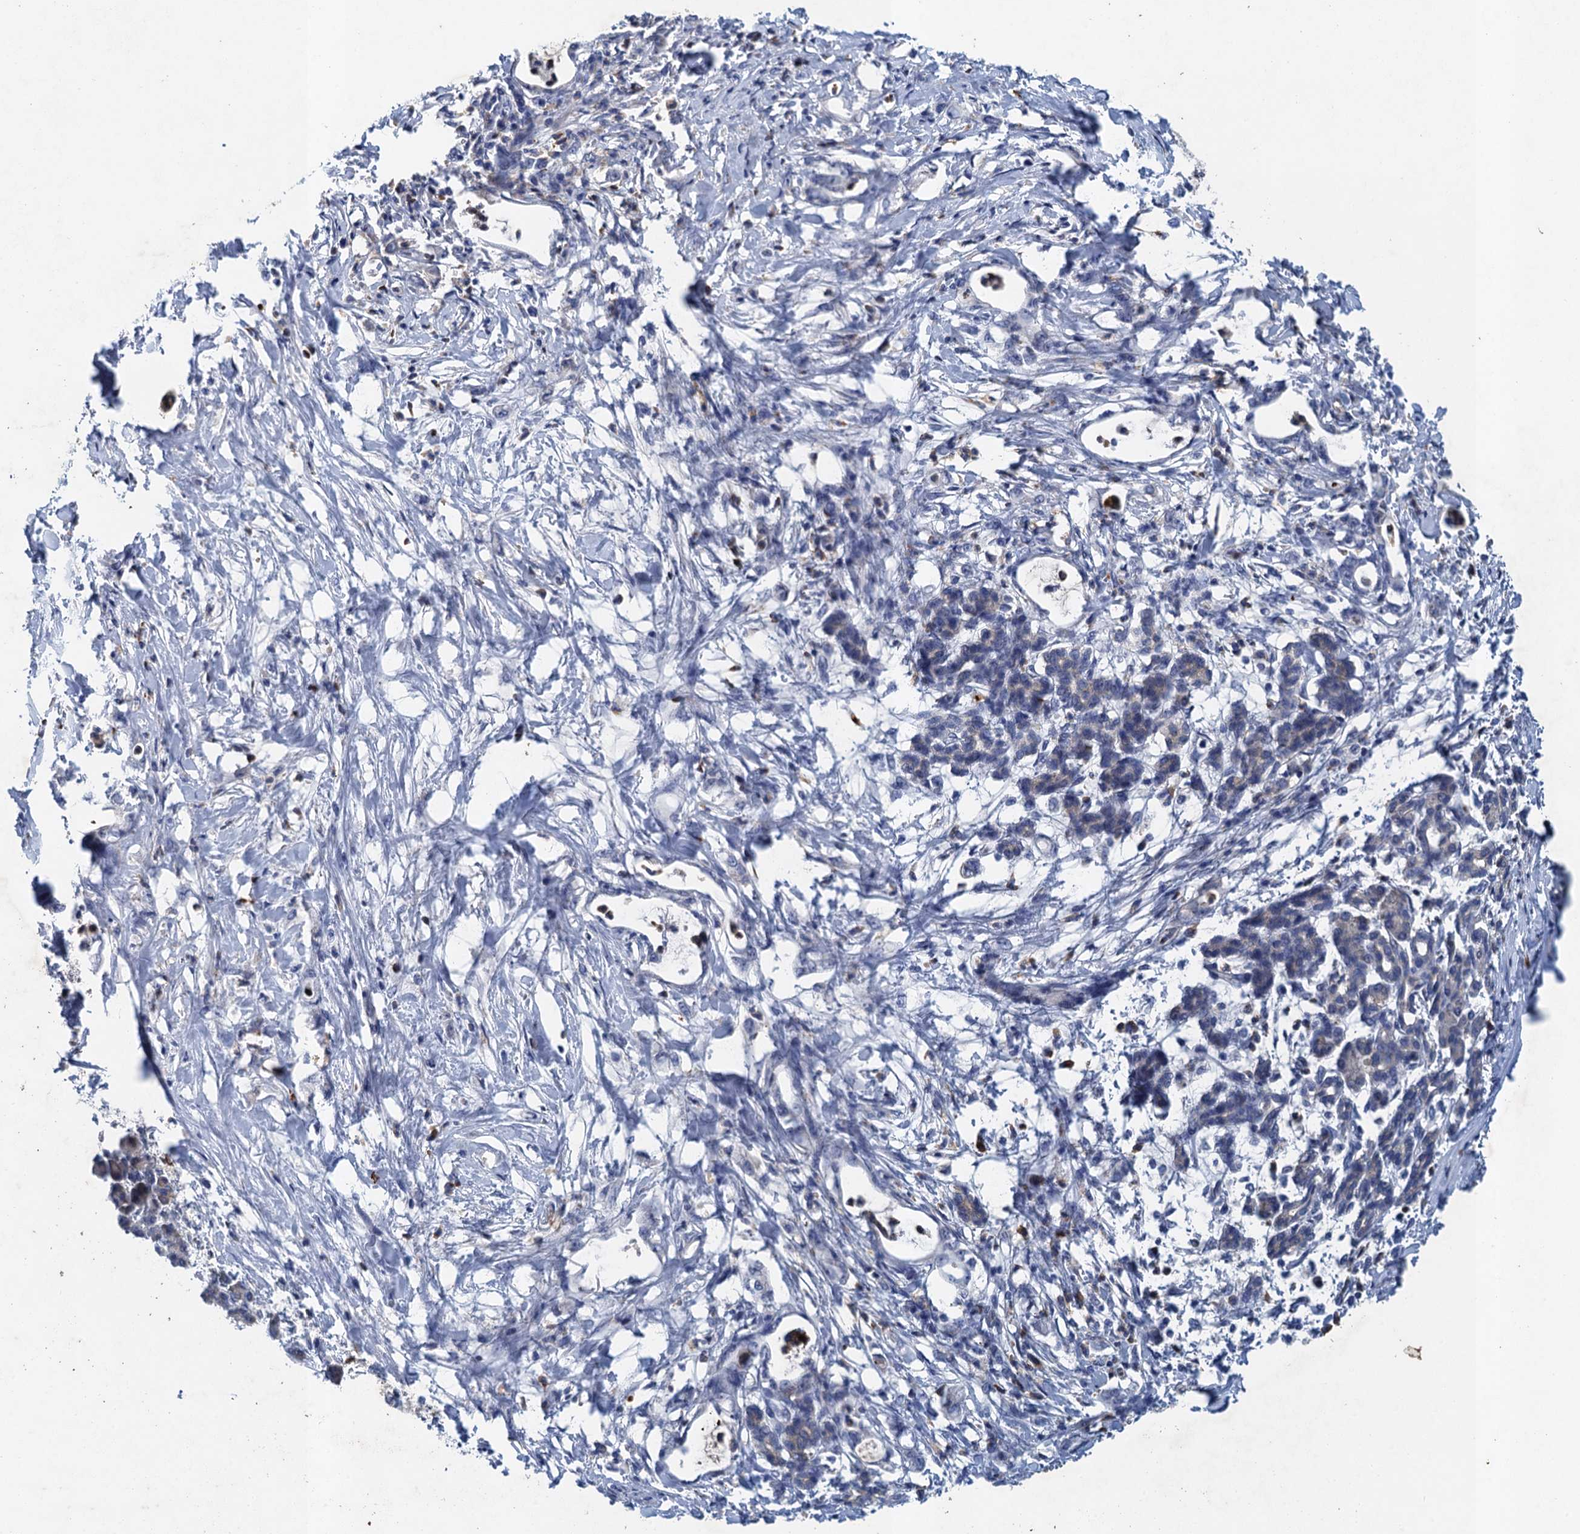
{"staining": {"intensity": "negative", "quantity": "none", "location": "none"}, "tissue": "pancreatic cancer", "cell_type": "Tumor cells", "image_type": "cancer", "snomed": [{"axis": "morphology", "description": "Adenocarcinoma, NOS"}, {"axis": "topography", "description": "Pancreas"}], "caption": "Tumor cells show no significant positivity in adenocarcinoma (pancreatic). (Stains: DAB (3,3'-diaminobenzidine) IHC with hematoxylin counter stain, Microscopy: brightfield microscopy at high magnification).", "gene": "TPCN1", "patient": {"sex": "female", "age": 55}}